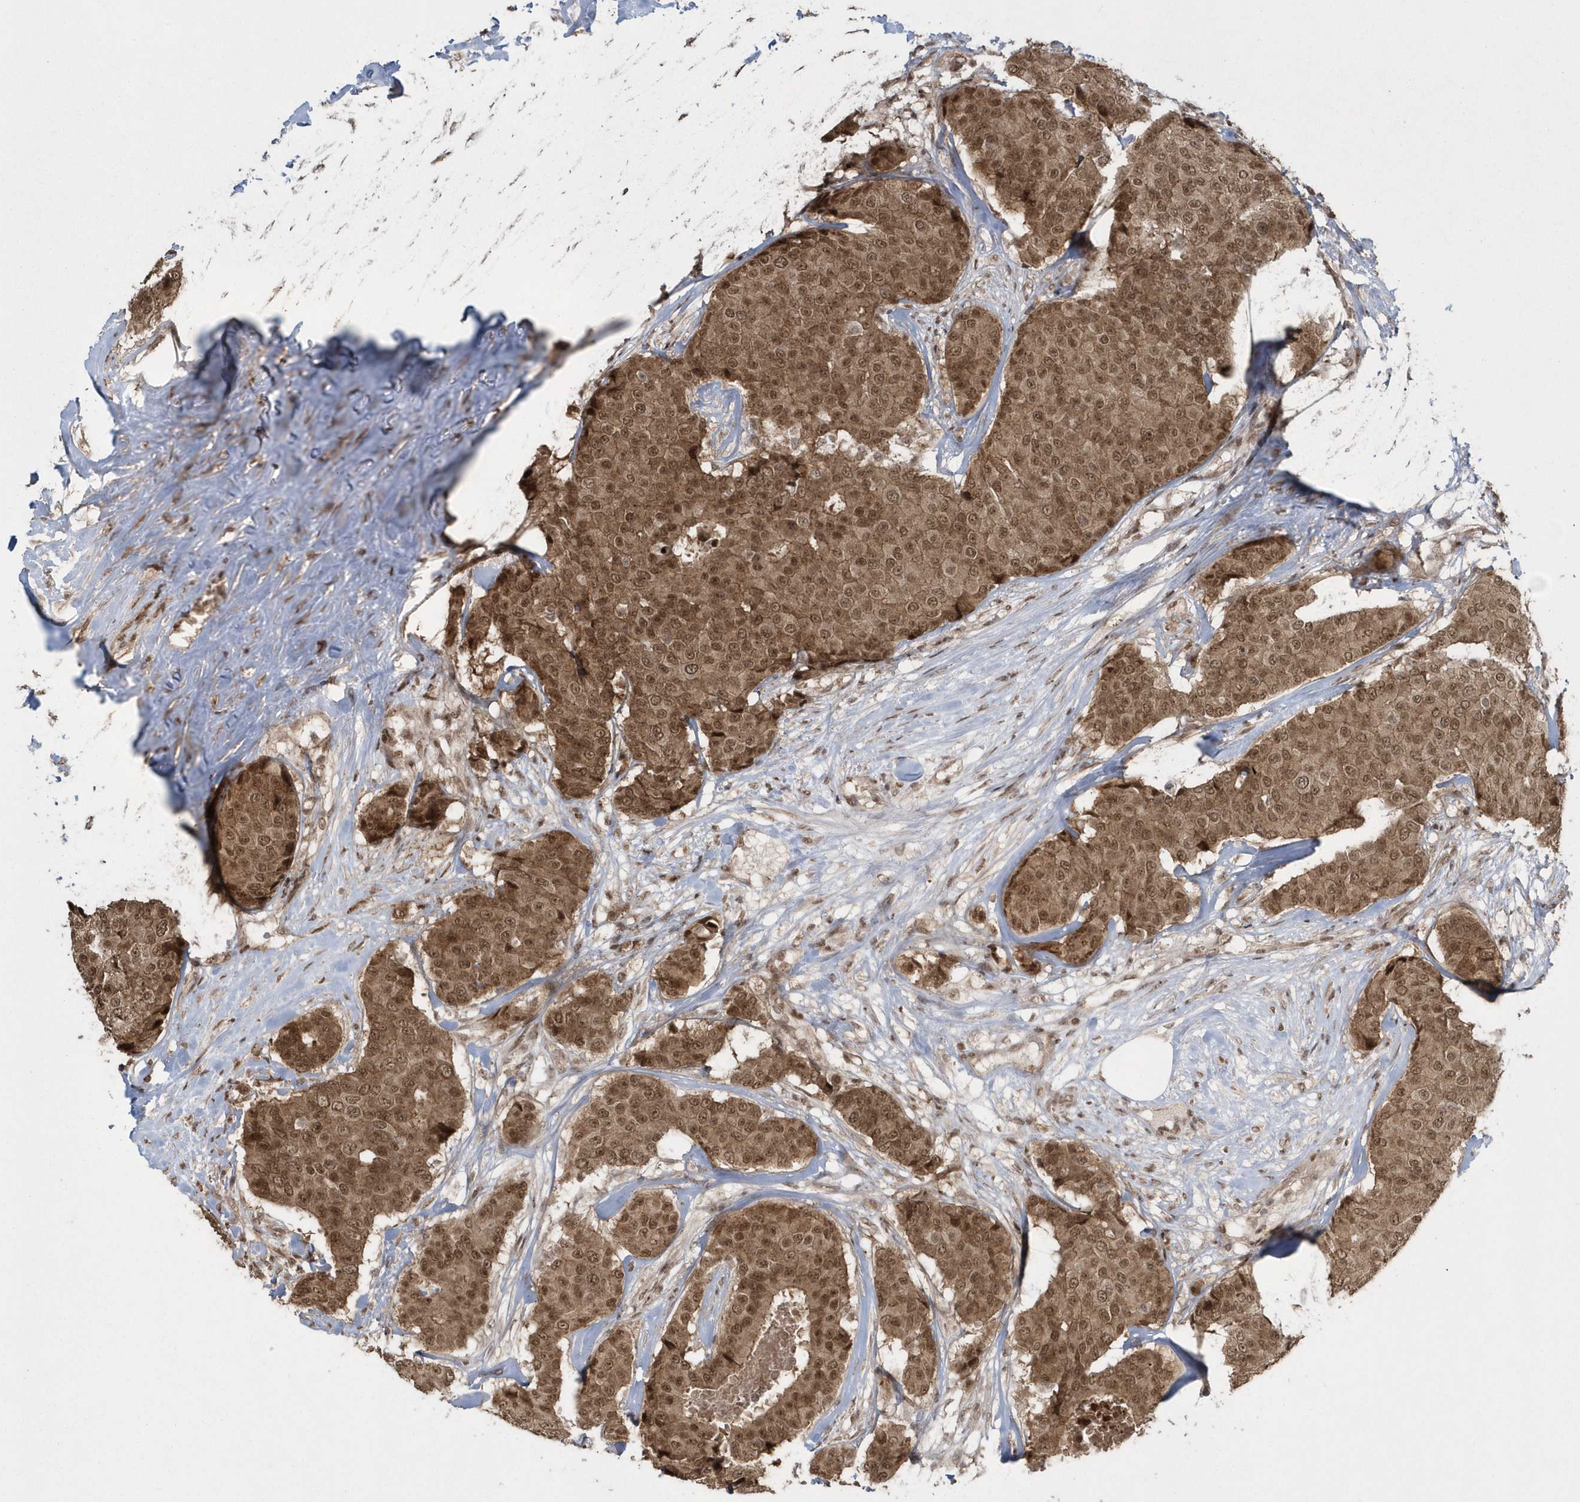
{"staining": {"intensity": "moderate", "quantity": ">75%", "location": "cytoplasmic/membranous,nuclear"}, "tissue": "breast cancer", "cell_type": "Tumor cells", "image_type": "cancer", "snomed": [{"axis": "morphology", "description": "Duct carcinoma"}, {"axis": "topography", "description": "Breast"}], "caption": "This image shows immunohistochemistry staining of infiltrating ductal carcinoma (breast), with medium moderate cytoplasmic/membranous and nuclear positivity in about >75% of tumor cells.", "gene": "EPB41L4A", "patient": {"sex": "female", "age": 75}}